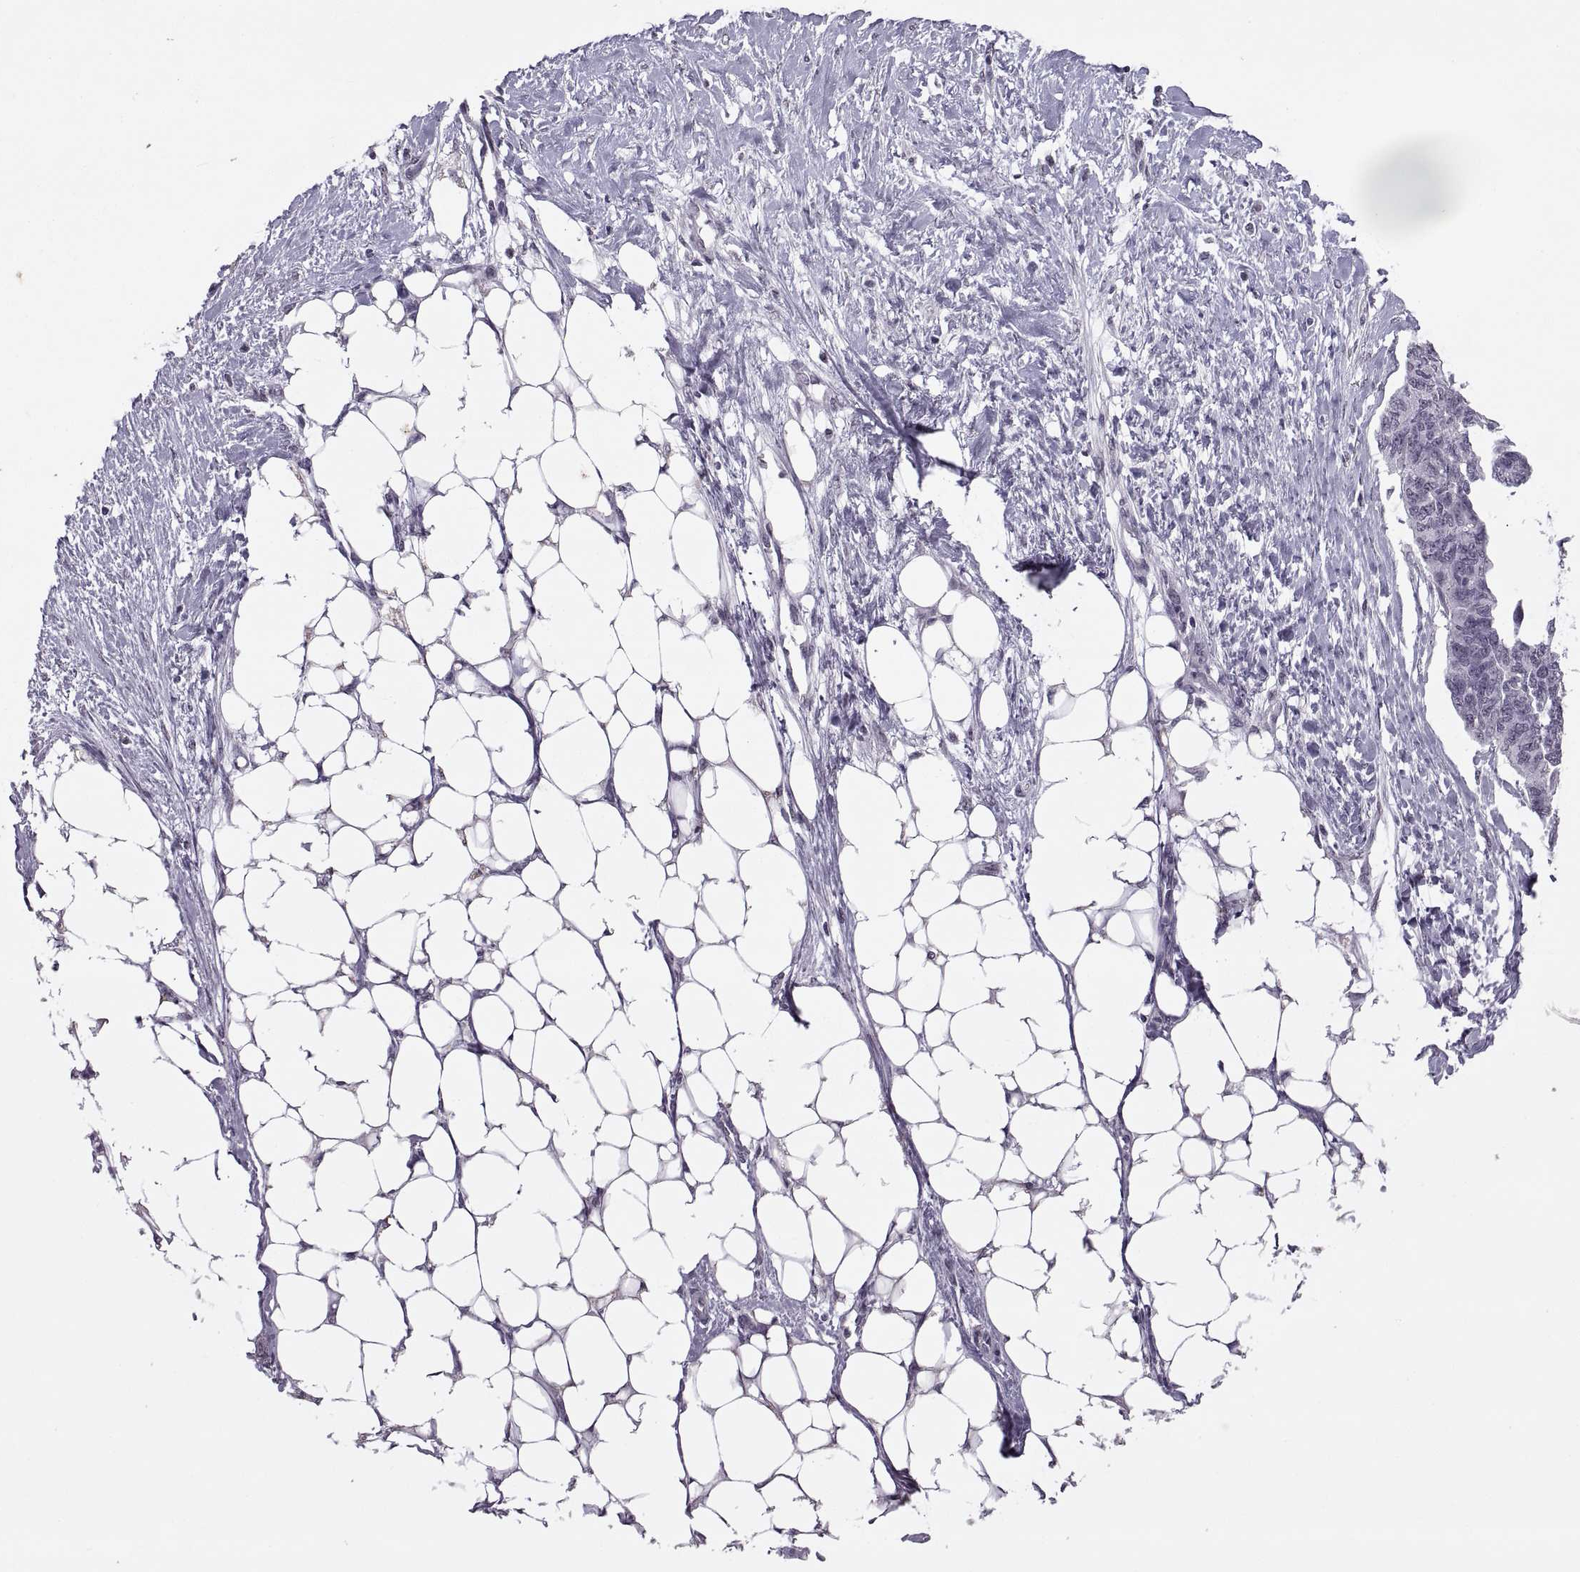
{"staining": {"intensity": "negative", "quantity": "none", "location": "none"}, "tissue": "ovarian cancer", "cell_type": "Tumor cells", "image_type": "cancer", "snomed": [{"axis": "morphology", "description": "Cystadenocarcinoma, serous, NOS"}, {"axis": "topography", "description": "Ovary"}], "caption": "Immunohistochemistry of human ovarian cancer (serous cystadenocarcinoma) exhibits no staining in tumor cells. The staining is performed using DAB (3,3'-diaminobenzidine) brown chromogen with nuclei counter-stained in using hematoxylin.", "gene": "OTP", "patient": {"sex": "female", "age": 69}}